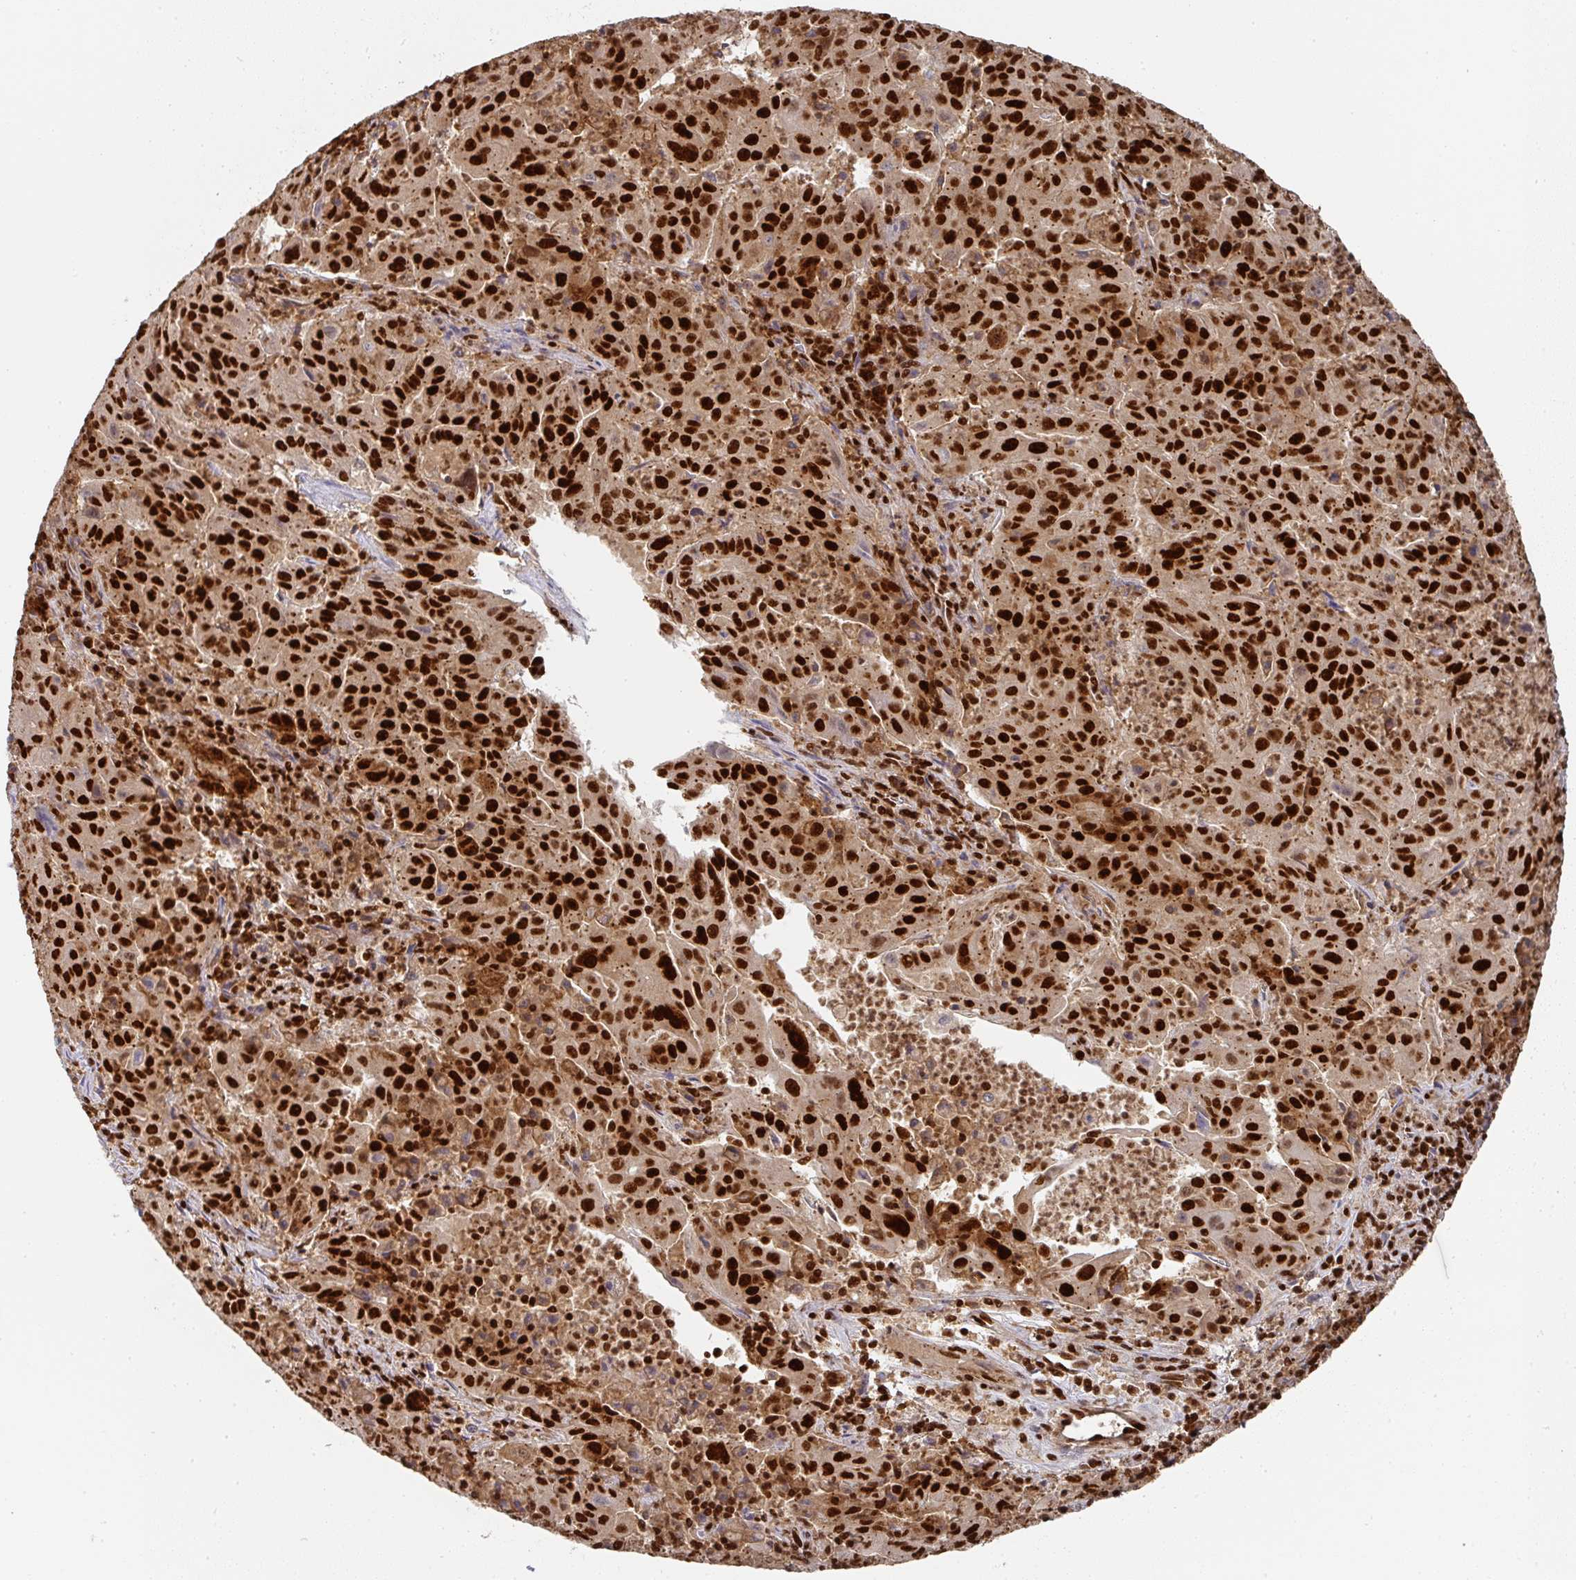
{"staining": {"intensity": "strong", "quantity": ">75%", "location": "nuclear"}, "tissue": "pancreatic cancer", "cell_type": "Tumor cells", "image_type": "cancer", "snomed": [{"axis": "morphology", "description": "Adenocarcinoma, NOS"}, {"axis": "topography", "description": "Pancreas"}], "caption": "An immunohistochemistry (IHC) histopathology image of neoplastic tissue is shown. Protein staining in brown highlights strong nuclear positivity in pancreatic cancer within tumor cells.", "gene": "DIDO1", "patient": {"sex": "male", "age": 63}}